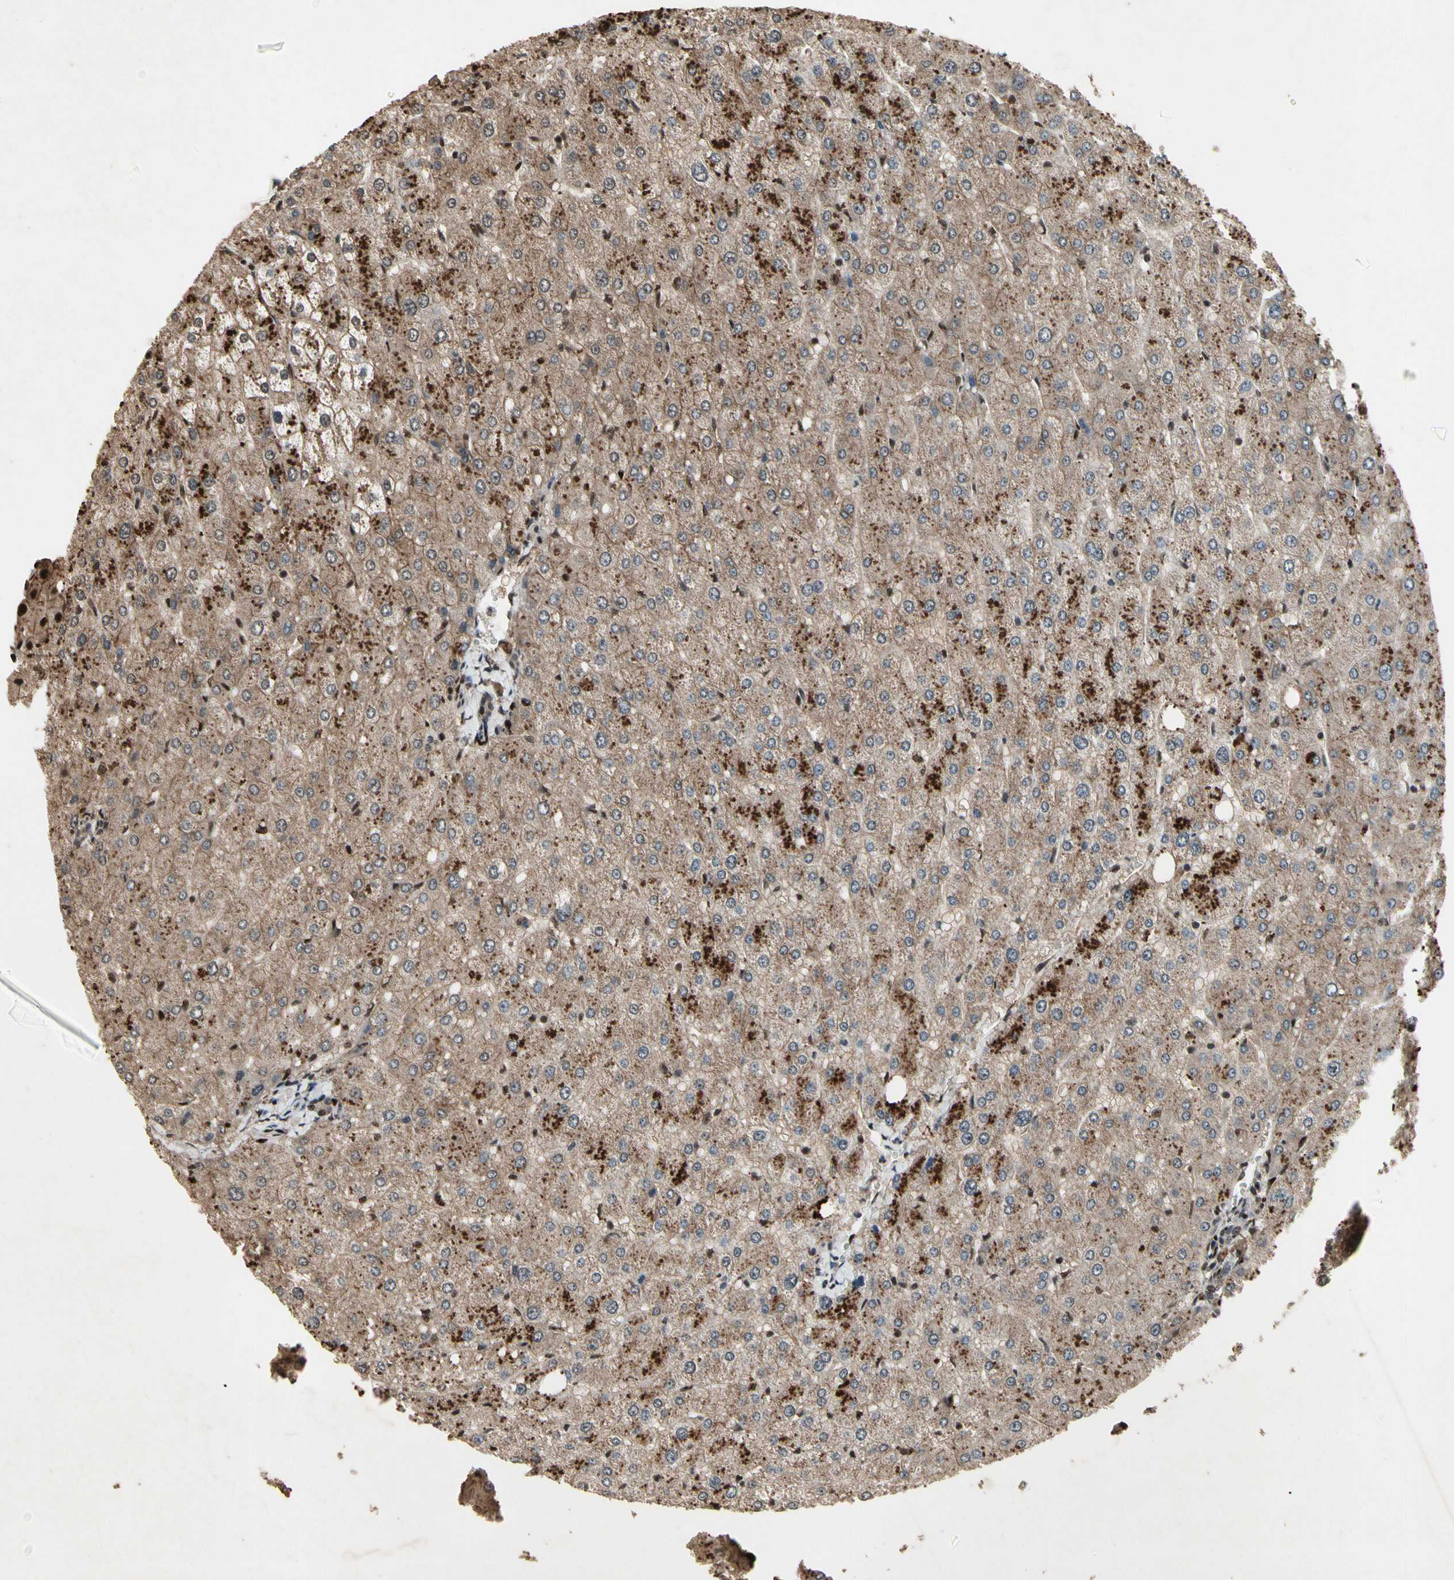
{"staining": {"intensity": "moderate", "quantity": ">75%", "location": "cytoplasmic/membranous,nuclear"}, "tissue": "liver", "cell_type": "Cholangiocytes", "image_type": "normal", "snomed": [{"axis": "morphology", "description": "Normal tissue, NOS"}, {"axis": "topography", "description": "Liver"}], "caption": "DAB immunohistochemical staining of benign liver shows moderate cytoplasmic/membranous,nuclear protein expression in approximately >75% of cholangiocytes. Immunohistochemistry (ihc) stains the protein in brown and the nuclei are stained blue.", "gene": "TBX2", "patient": {"sex": "male", "age": 55}}